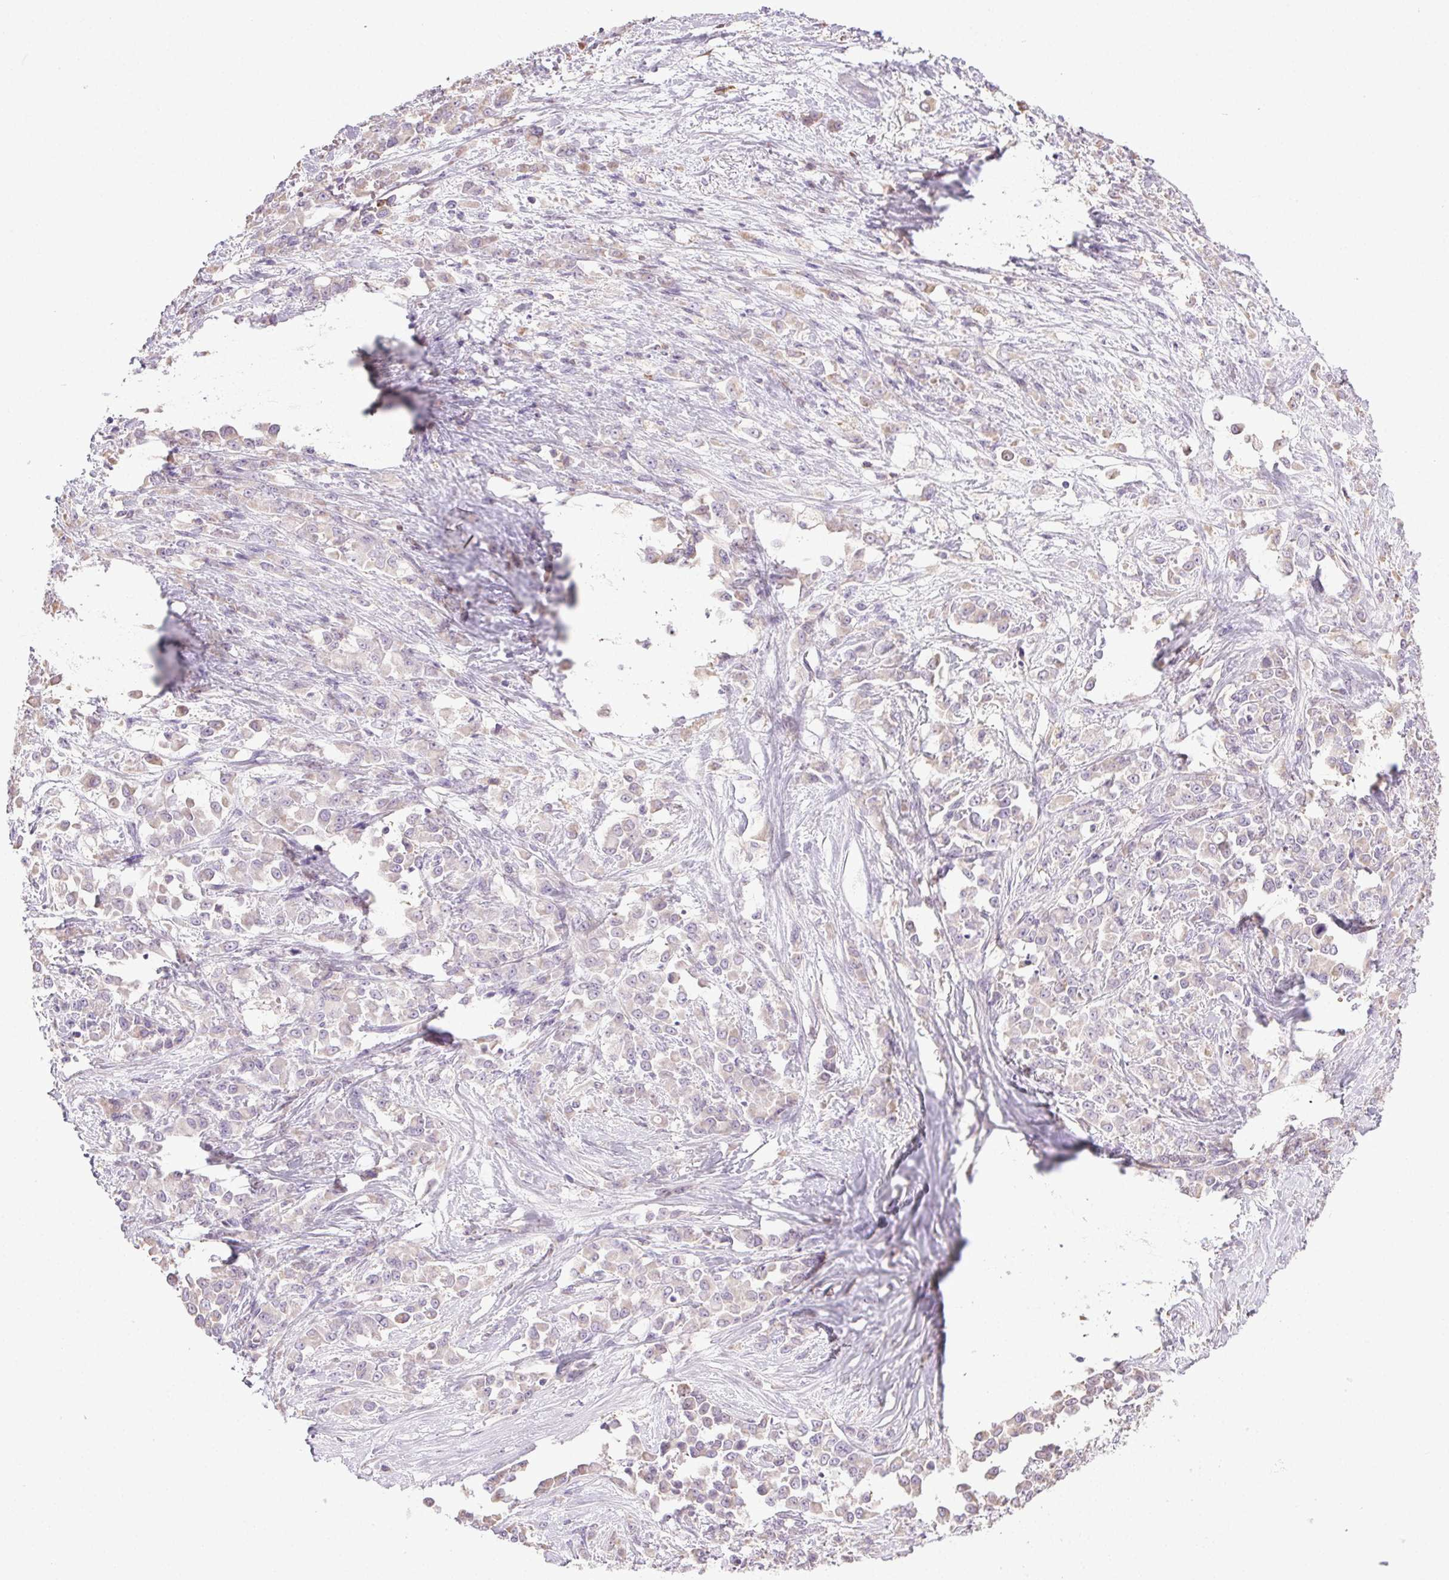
{"staining": {"intensity": "negative", "quantity": "none", "location": "none"}, "tissue": "stomach cancer", "cell_type": "Tumor cells", "image_type": "cancer", "snomed": [{"axis": "morphology", "description": "Adenocarcinoma, NOS"}, {"axis": "topography", "description": "Stomach"}], "caption": "DAB immunohistochemical staining of stomach adenocarcinoma shows no significant staining in tumor cells. Nuclei are stained in blue.", "gene": "SNX31", "patient": {"sex": "female", "age": 76}}